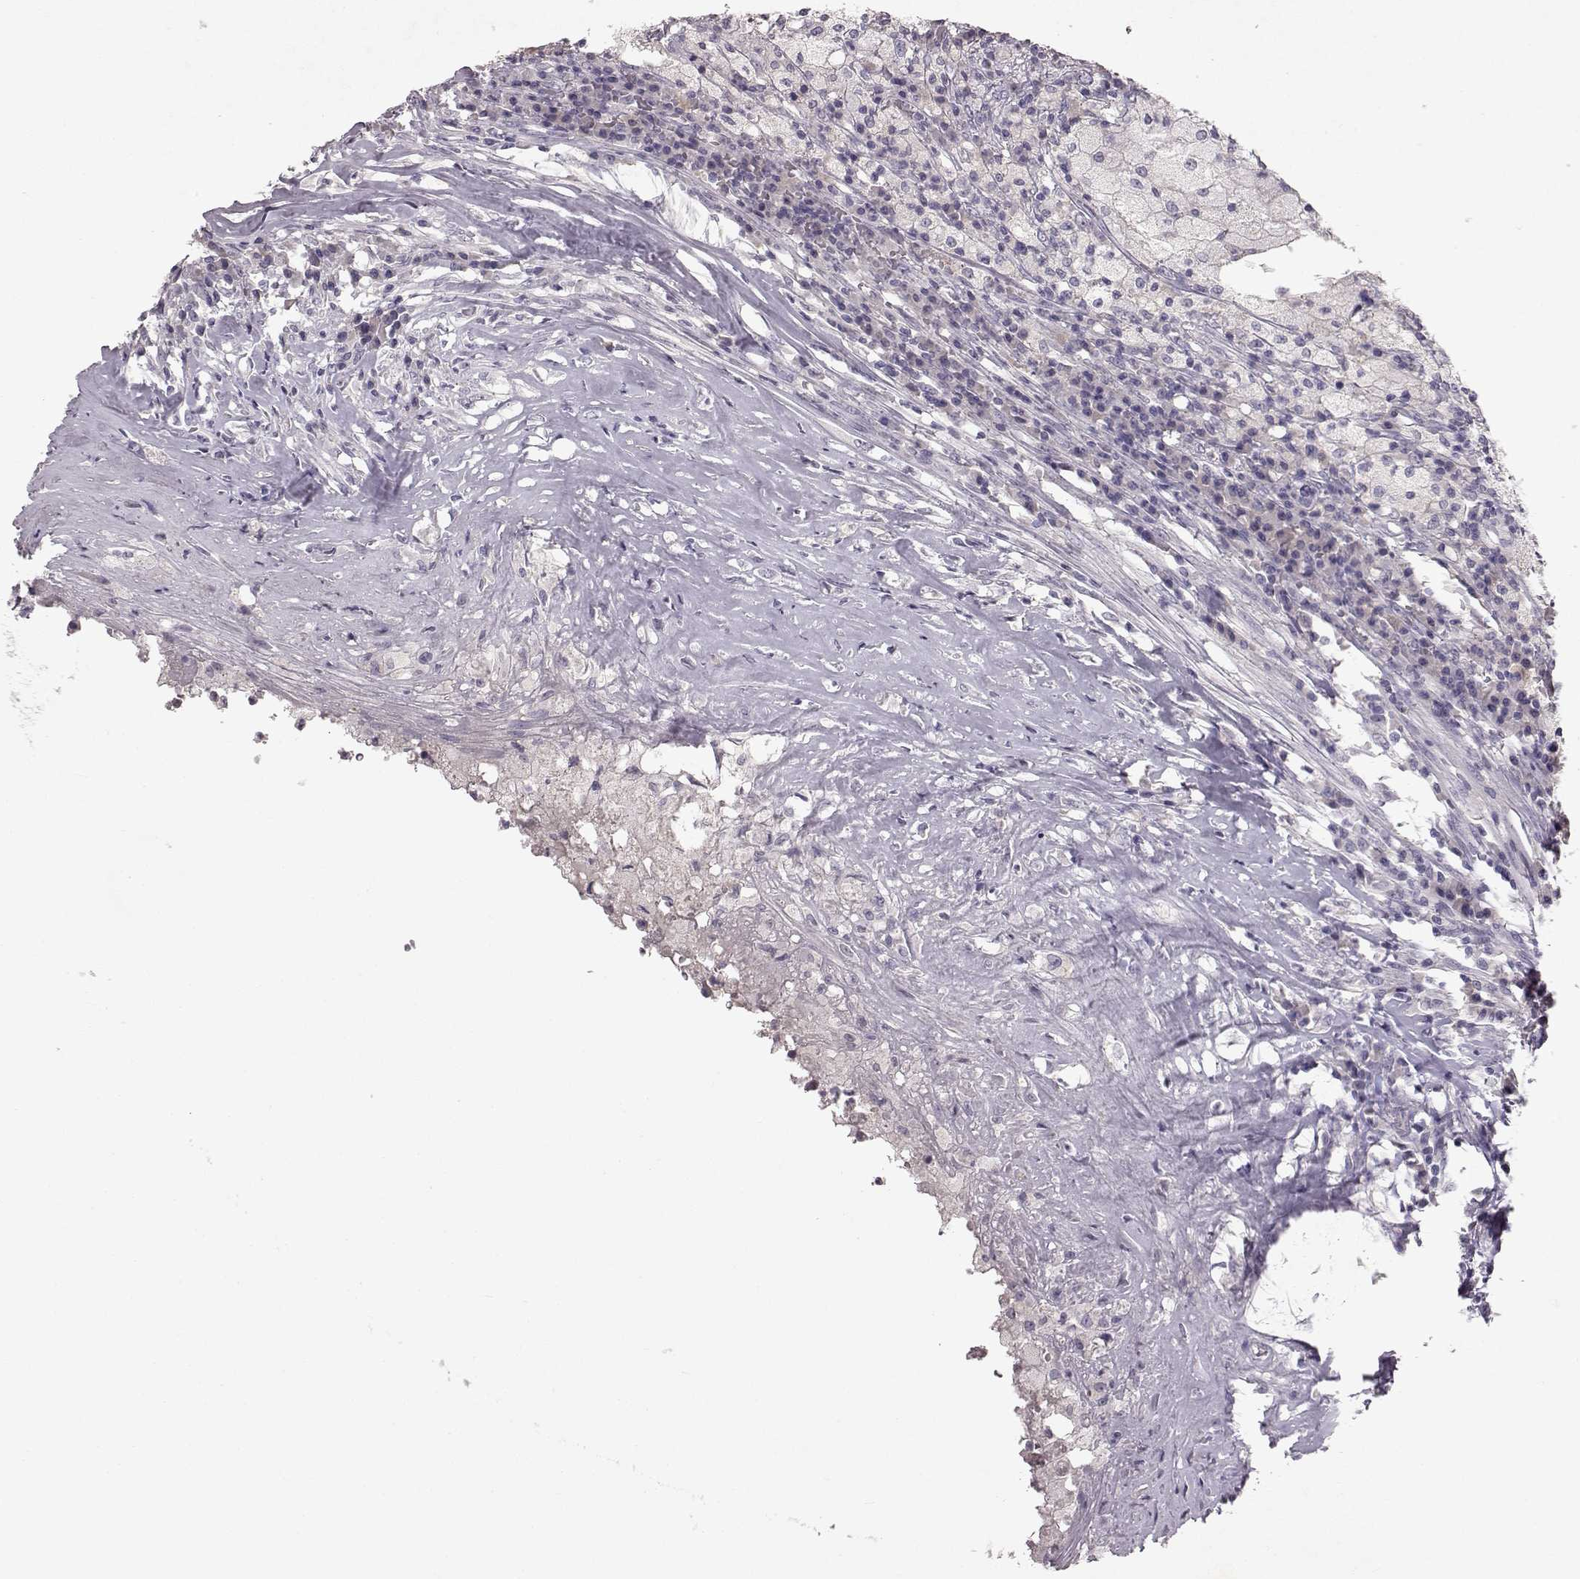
{"staining": {"intensity": "negative", "quantity": "none", "location": "none"}, "tissue": "testis cancer", "cell_type": "Tumor cells", "image_type": "cancer", "snomed": [{"axis": "morphology", "description": "Necrosis, NOS"}, {"axis": "morphology", "description": "Carcinoma, Embryonal, NOS"}, {"axis": "topography", "description": "Testis"}], "caption": "There is no significant staining in tumor cells of testis embryonal carcinoma. The staining was performed using DAB to visualize the protein expression in brown, while the nuclei were stained in blue with hematoxylin (Magnification: 20x).", "gene": "SPAG17", "patient": {"sex": "male", "age": 19}}